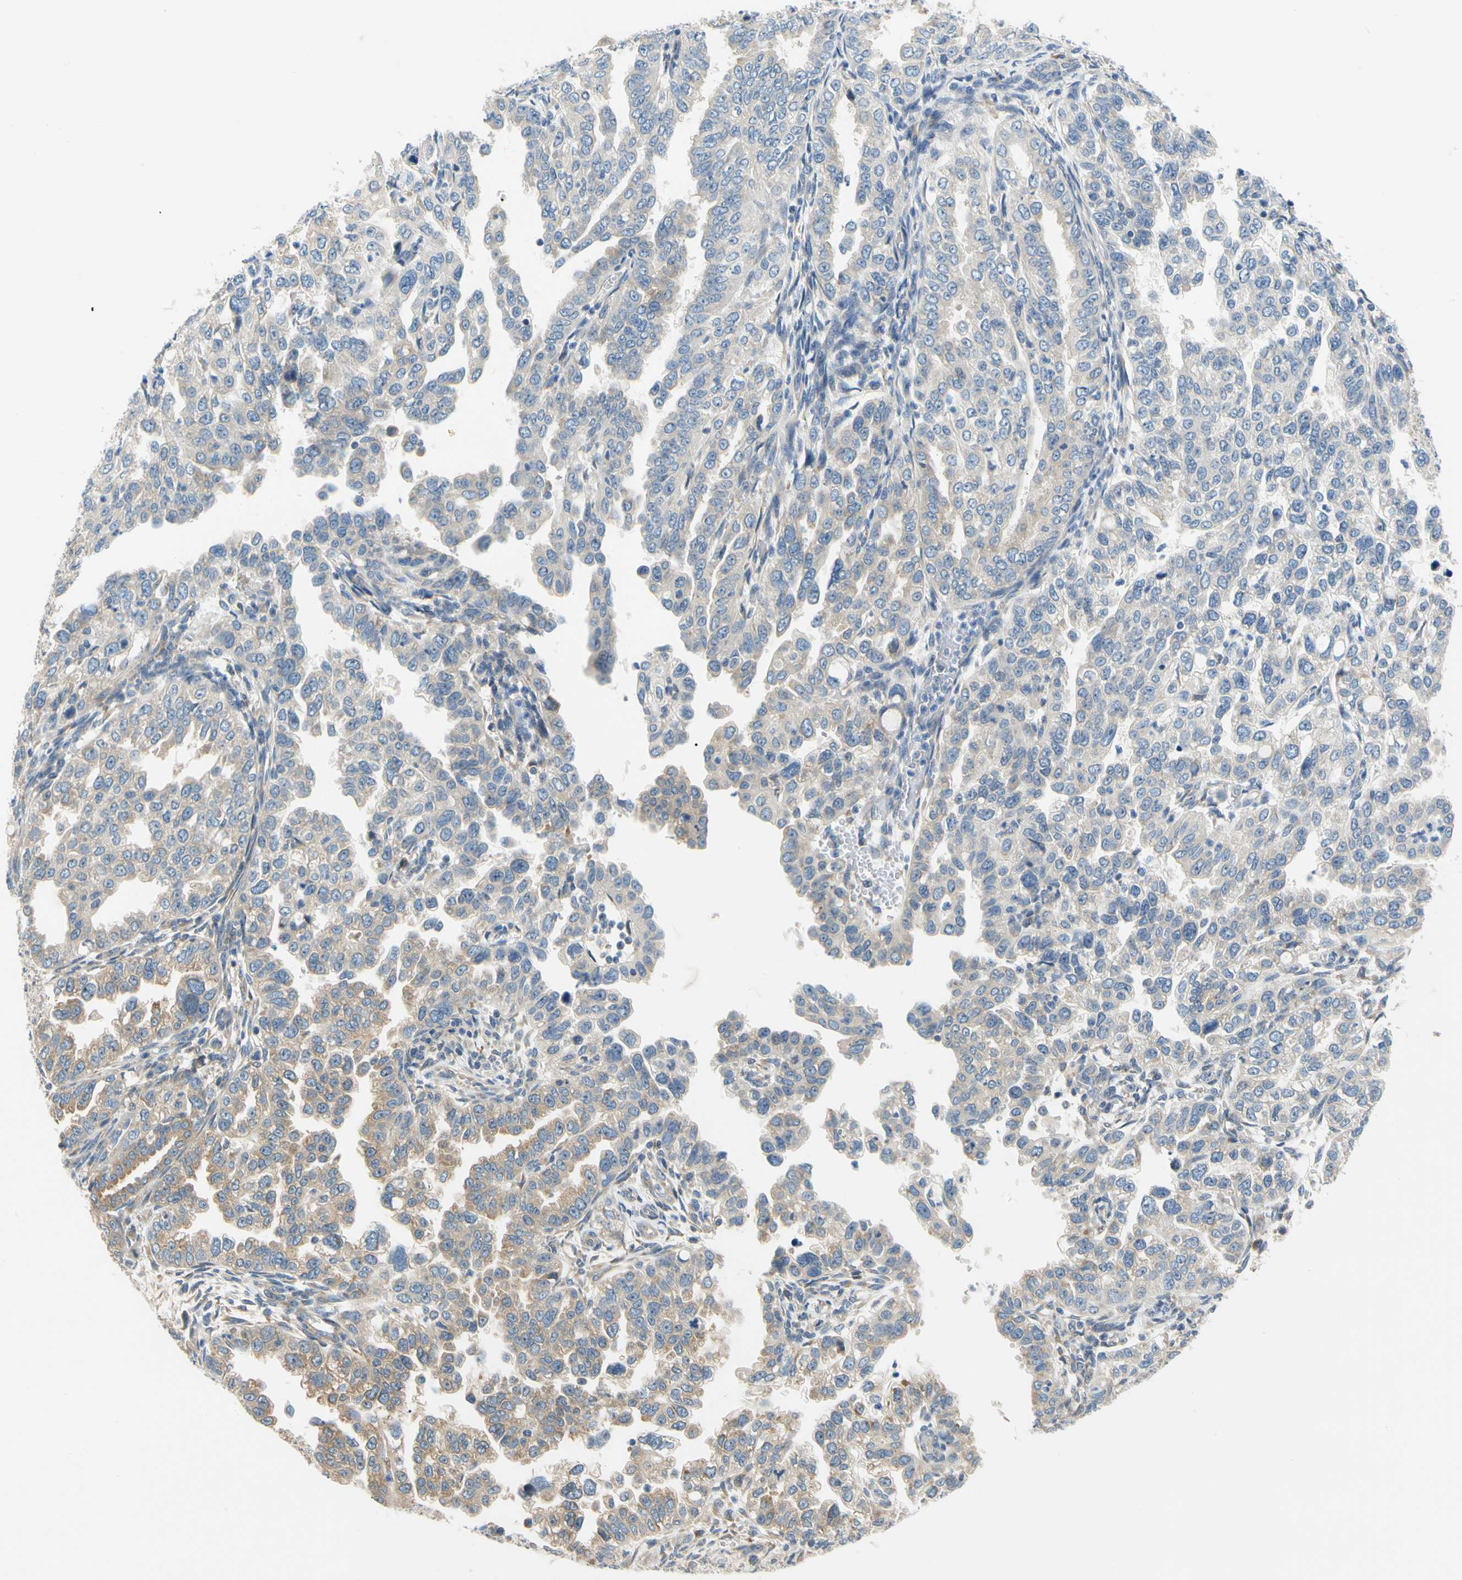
{"staining": {"intensity": "weak", "quantity": ">75%", "location": "cytoplasmic/membranous"}, "tissue": "endometrial cancer", "cell_type": "Tumor cells", "image_type": "cancer", "snomed": [{"axis": "morphology", "description": "Adenocarcinoma, NOS"}, {"axis": "topography", "description": "Endometrium"}], "caption": "Endometrial adenocarcinoma tissue demonstrates weak cytoplasmic/membranous positivity in about >75% of tumor cells The staining is performed using DAB (3,3'-diaminobenzidine) brown chromogen to label protein expression. The nuclei are counter-stained blue using hematoxylin.", "gene": "LRRC47", "patient": {"sex": "female", "age": 85}}